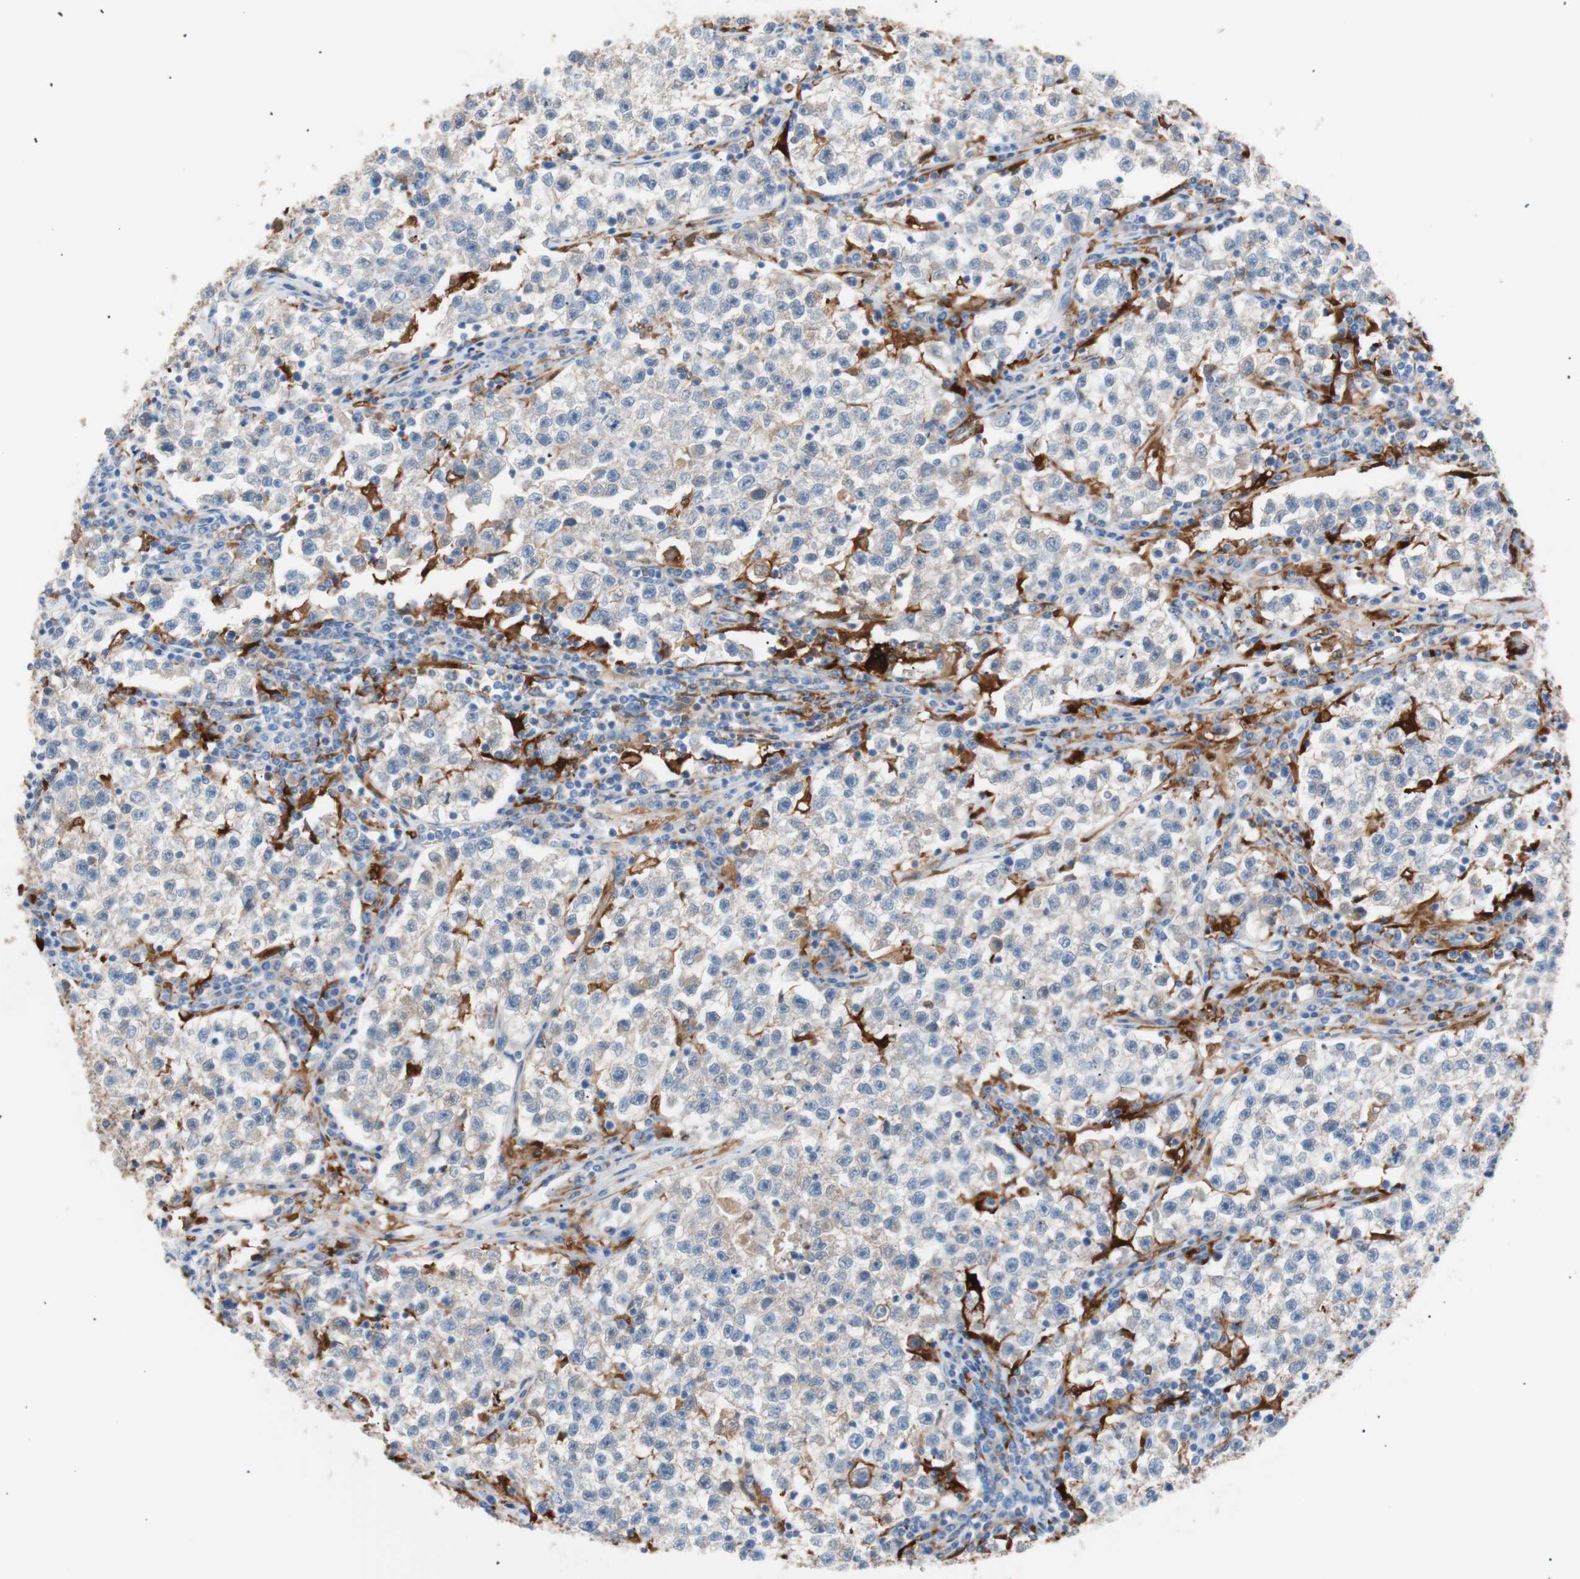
{"staining": {"intensity": "weak", "quantity": "25%-75%", "location": "cytoplasmic/membranous"}, "tissue": "testis cancer", "cell_type": "Tumor cells", "image_type": "cancer", "snomed": [{"axis": "morphology", "description": "Seminoma, NOS"}, {"axis": "topography", "description": "Testis"}], "caption": "Brown immunohistochemical staining in testis cancer (seminoma) displays weak cytoplasmic/membranous expression in about 25%-75% of tumor cells. (Brightfield microscopy of DAB IHC at high magnification).", "gene": "IL18", "patient": {"sex": "male", "age": 22}}